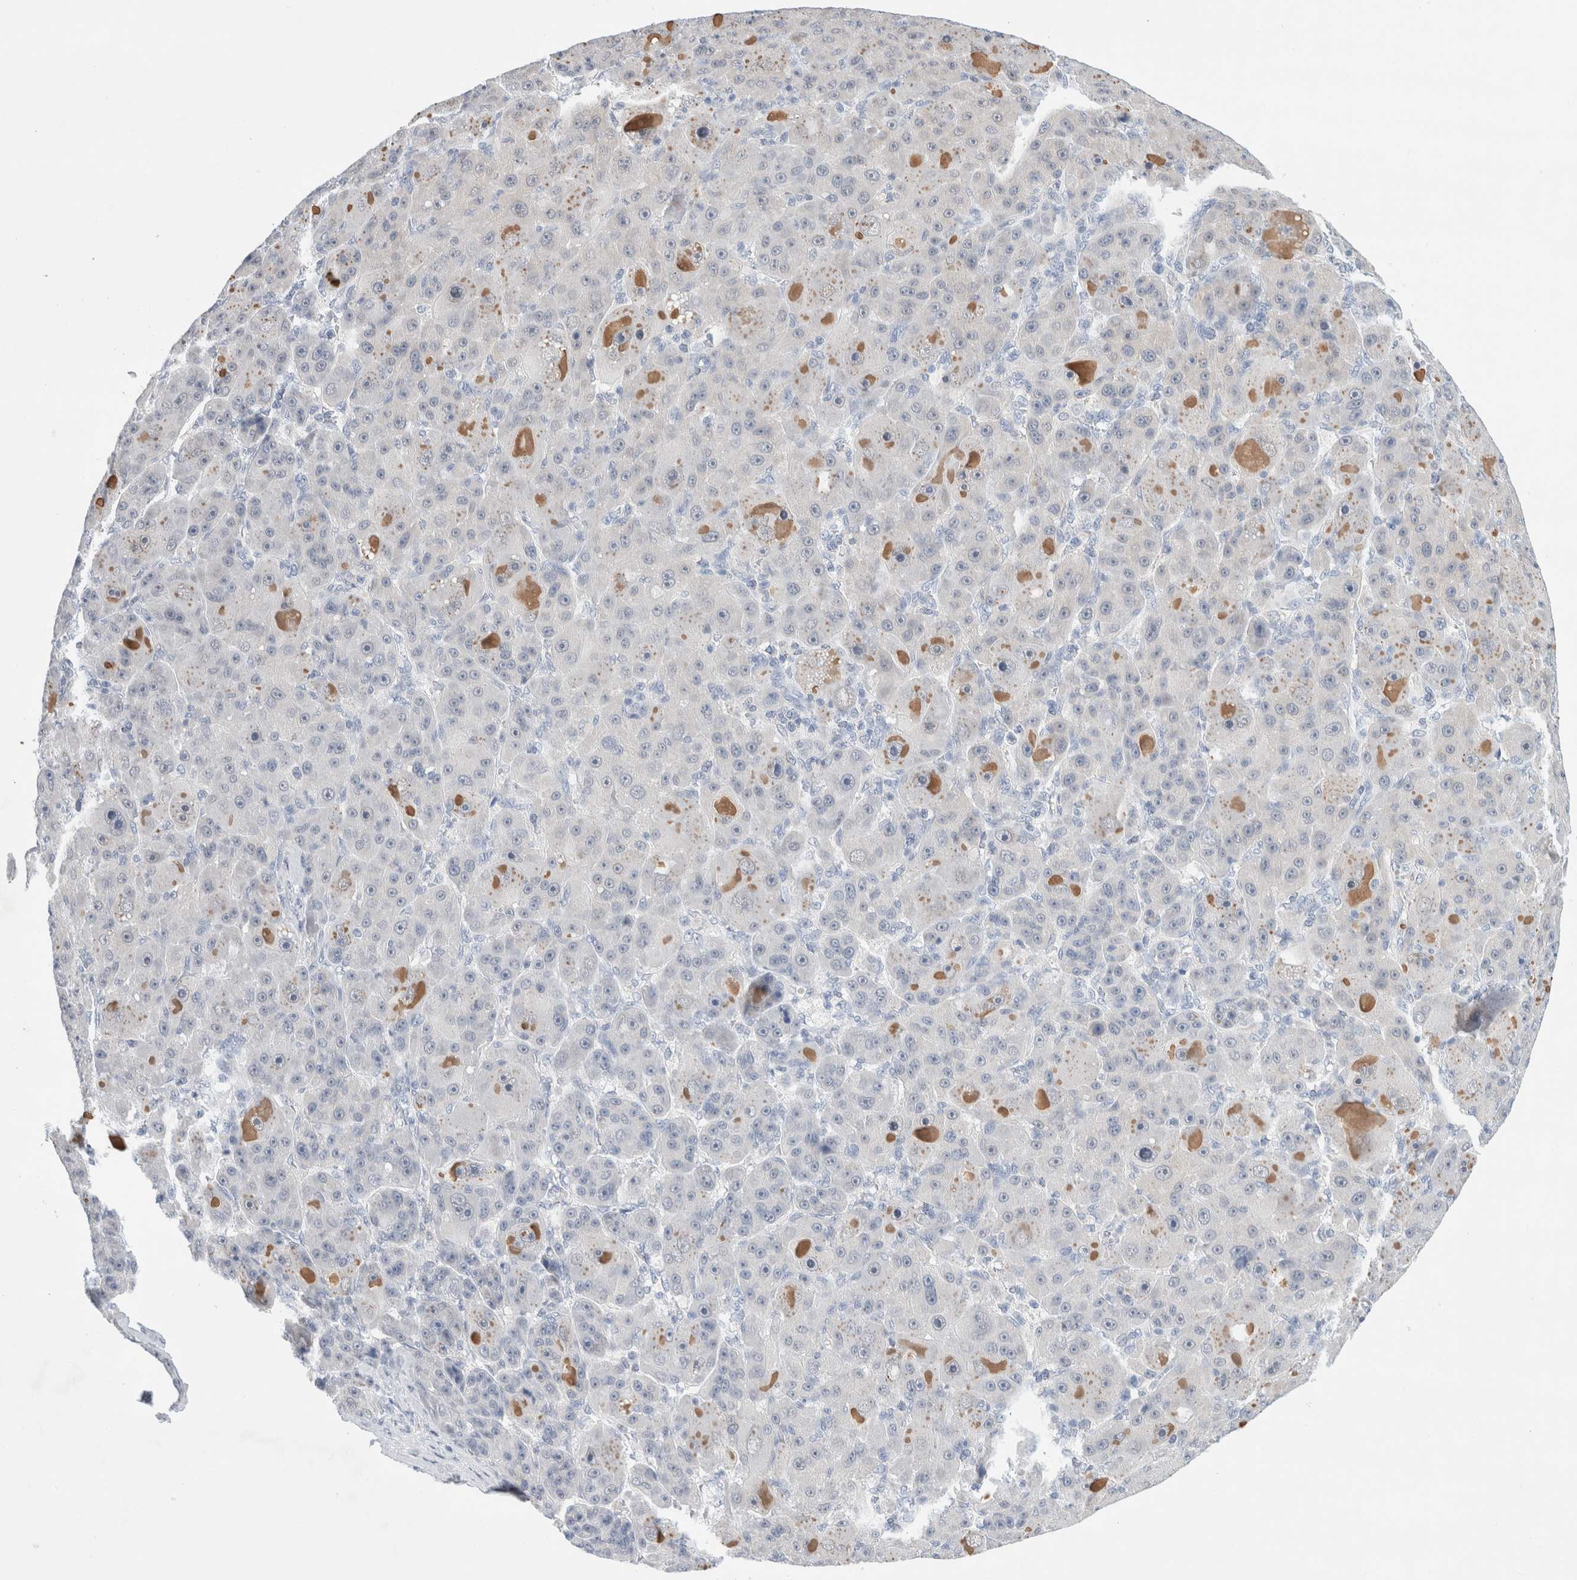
{"staining": {"intensity": "negative", "quantity": "none", "location": "none"}, "tissue": "liver cancer", "cell_type": "Tumor cells", "image_type": "cancer", "snomed": [{"axis": "morphology", "description": "Carcinoma, Hepatocellular, NOS"}, {"axis": "topography", "description": "Liver"}], "caption": "An IHC micrograph of hepatocellular carcinoma (liver) is shown. There is no staining in tumor cells of hepatocellular carcinoma (liver).", "gene": "SLC22A12", "patient": {"sex": "male", "age": 76}}